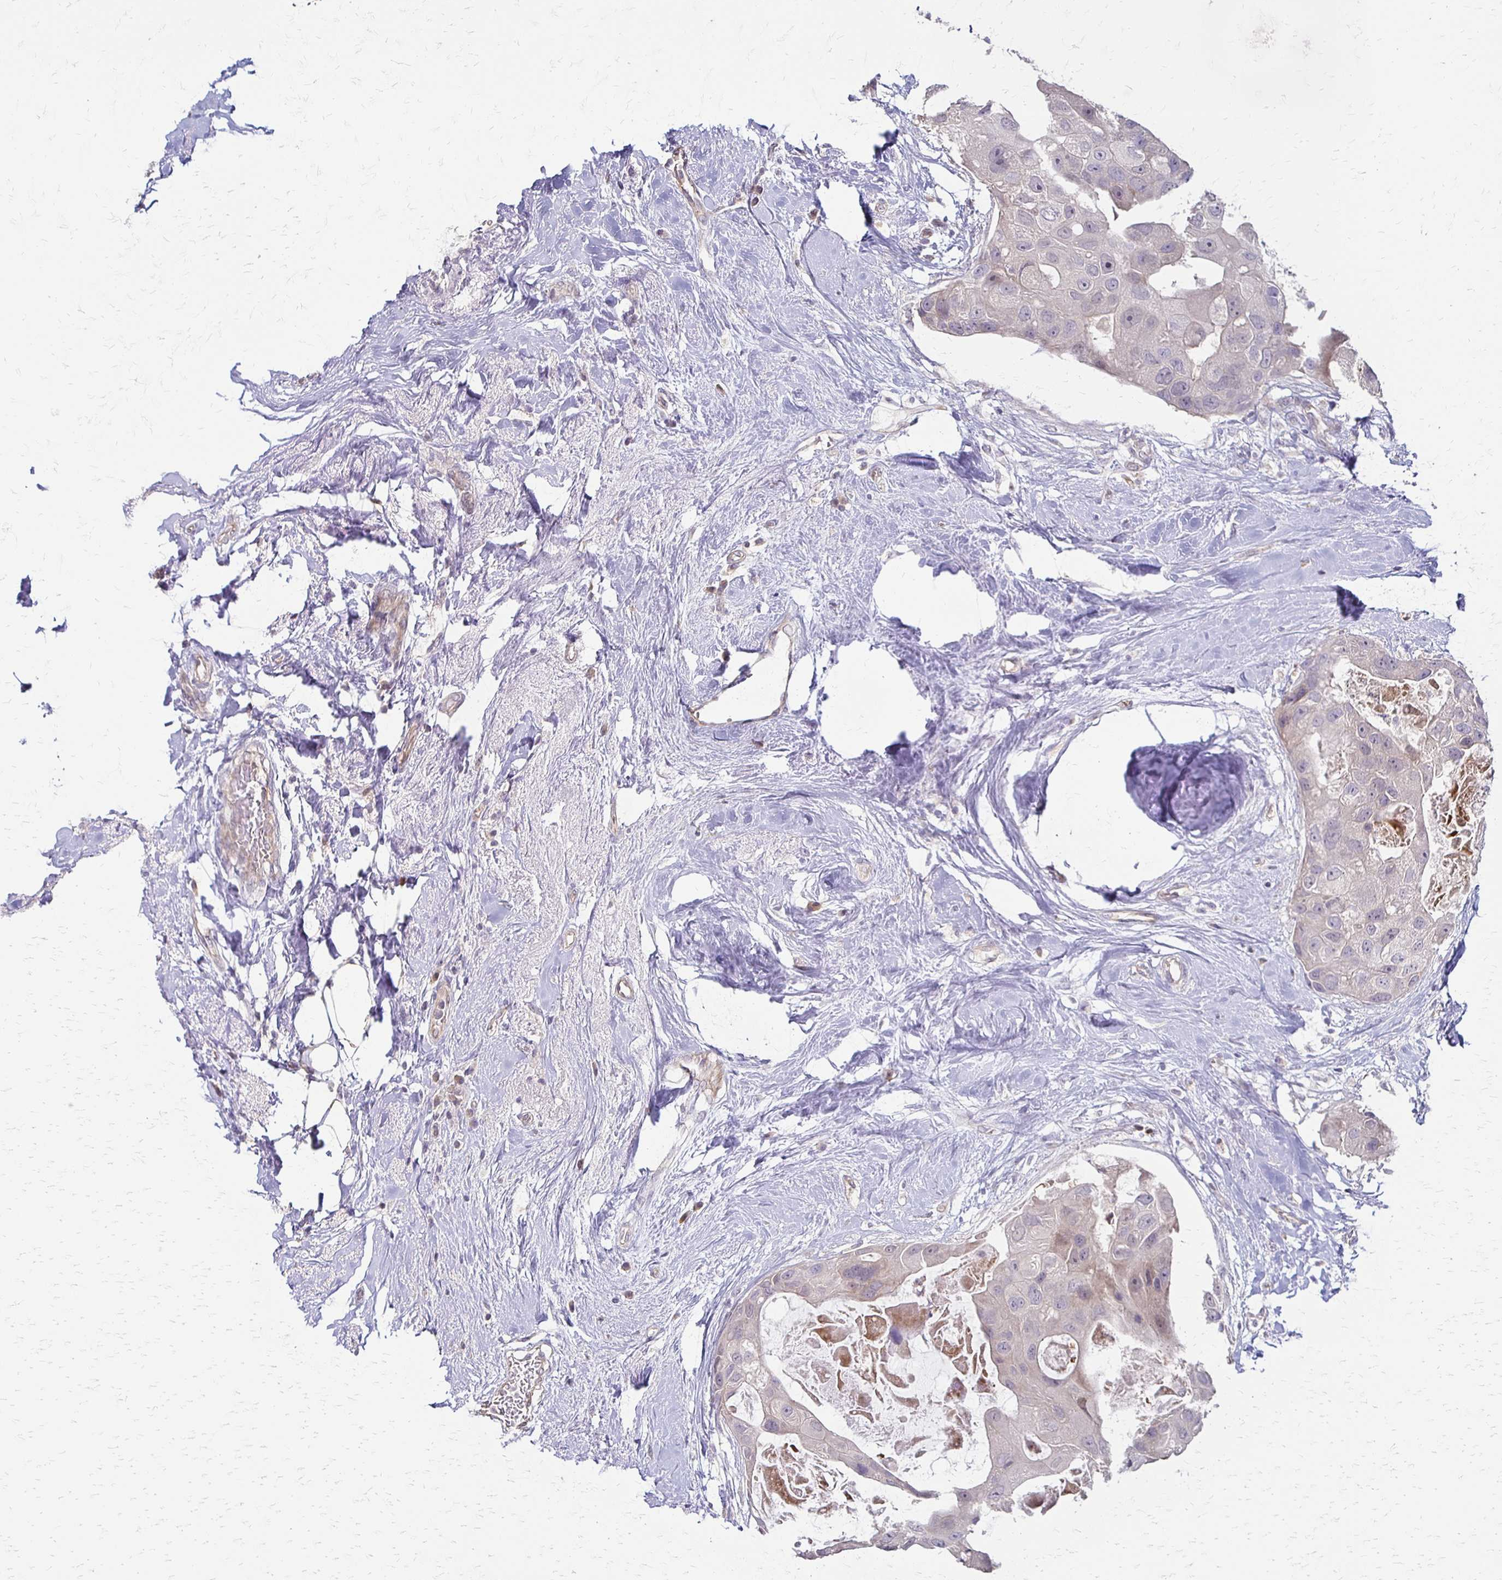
{"staining": {"intensity": "negative", "quantity": "none", "location": "none"}, "tissue": "breast cancer", "cell_type": "Tumor cells", "image_type": "cancer", "snomed": [{"axis": "morphology", "description": "Duct carcinoma"}, {"axis": "topography", "description": "Breast"}], "caption": "IHC histopathology image of neoplastic tissue: human breast infiltrating ductal carcinoma stained with DAB (3,3'-diaminobenzidine) exhibits no significant protein expression in tumor cells. (Brightfield microscopy of DAB IHC at high magnification).", "gene": "CFL2", "patient": {"sex": "female", "age": 43}}